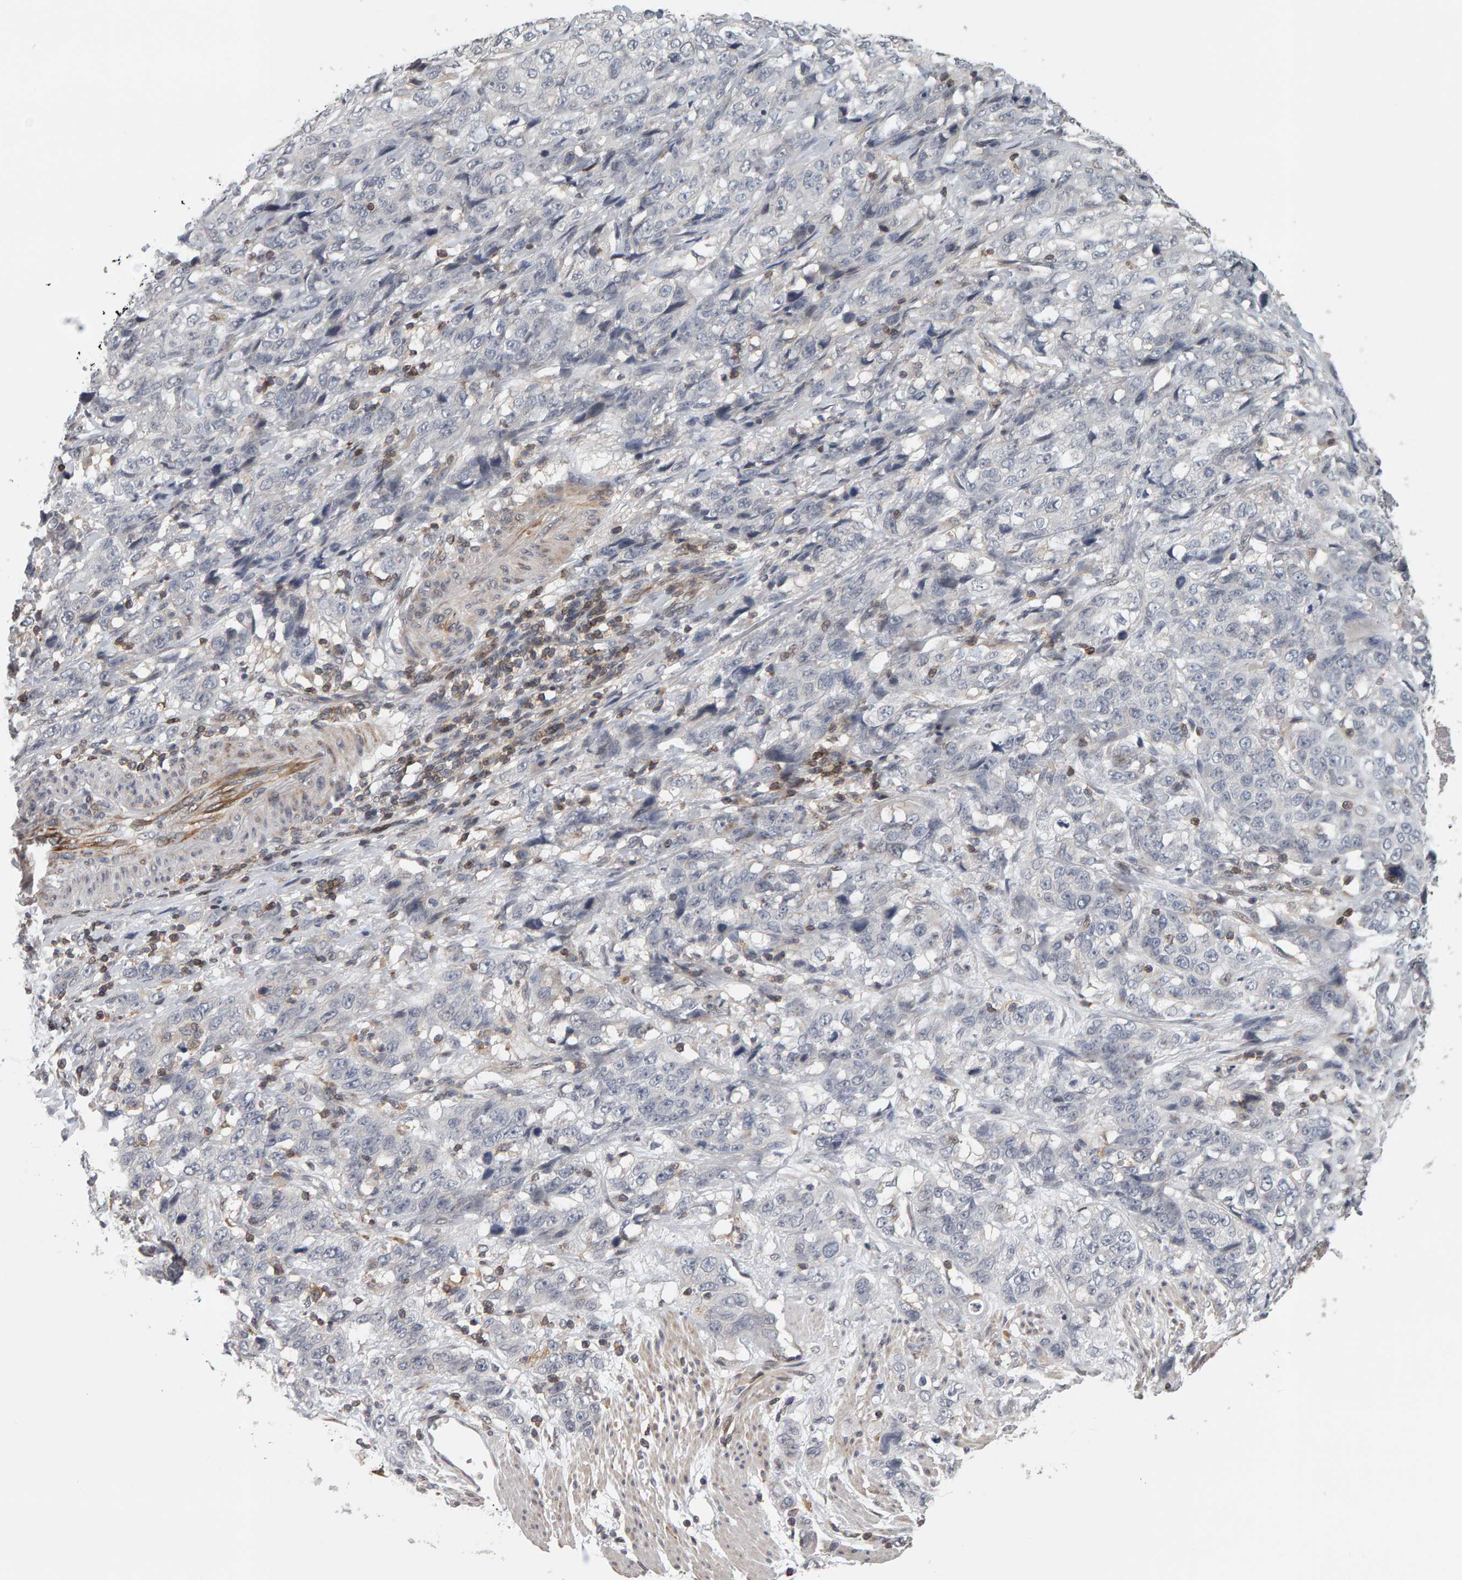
{"staining": {"intensity": "negative", "quantity": "none", "location": "none"}, "tissue": "stomach cancer", "cell_type": "Tumor cells", "image_type": "cancer", "snomed": [{"axis": "morphology", "description": "Adenocarcinoma, NOS"}, {"axis": "topography", "description": "Stomach"}], "caption": "A histopathology image of adenocarcinoma (stomach) stained for a protein exhibits no brown staining in tumor cells.", "gene": "TEFM", "patient": {"sex": "male", "age": 48}}